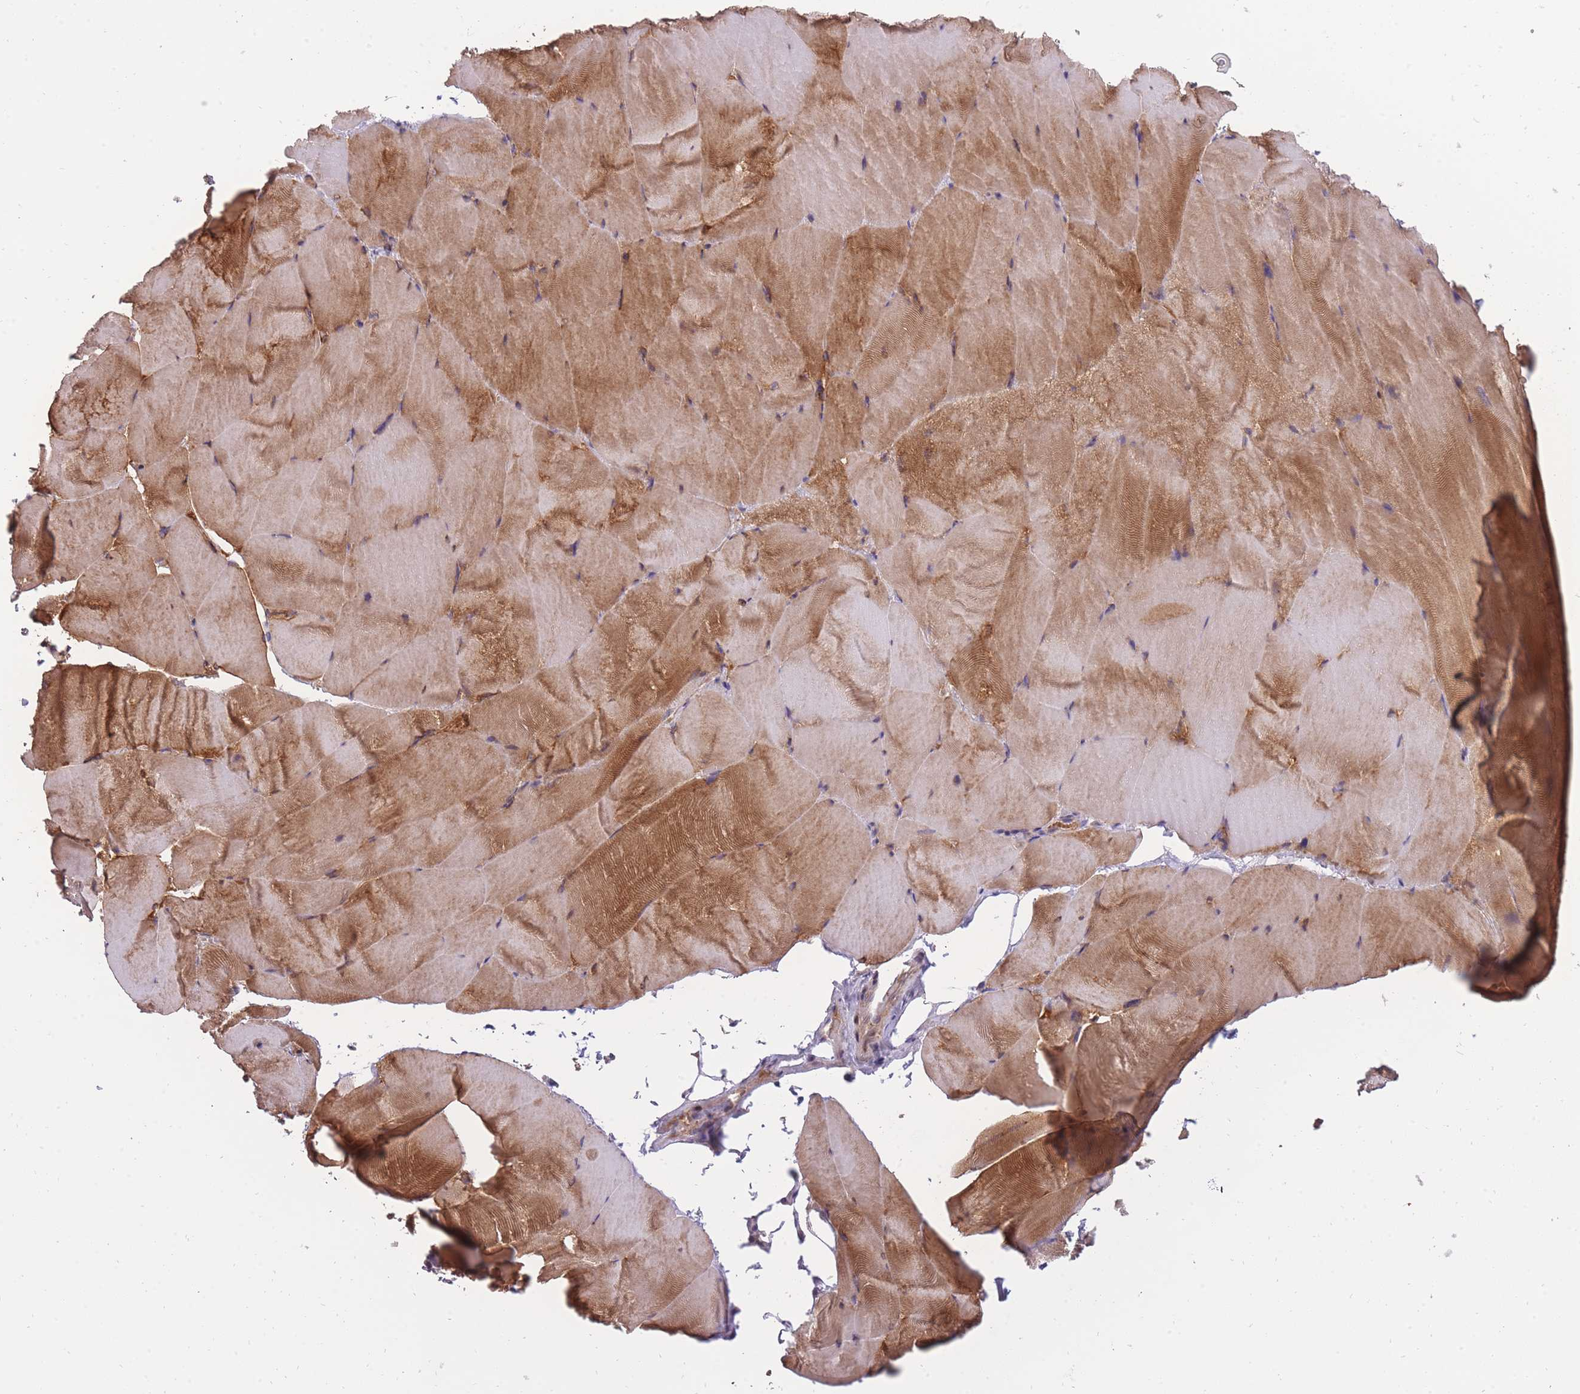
{"staining": {"intensity": "moderate", "quantity": "25%-75%", "location": "cytoplasmic/membranous"}, "tissue": "skeletal muscle", "cell_type": "Myocytes", "image_type": "normal", "snomed": [{"axis": "morphology", "description": "Normal tissue, NOS"}, {"axis": "topography", "description": "Skeletal muscle"}], "caption": "Myocytes reveal moderate cytoplasmic/membranous positivity in about 25%-75% of cells in normal skeletal muscle.", "gene": "CRYGN", "patient": {"sex": "female", "age": 64}}